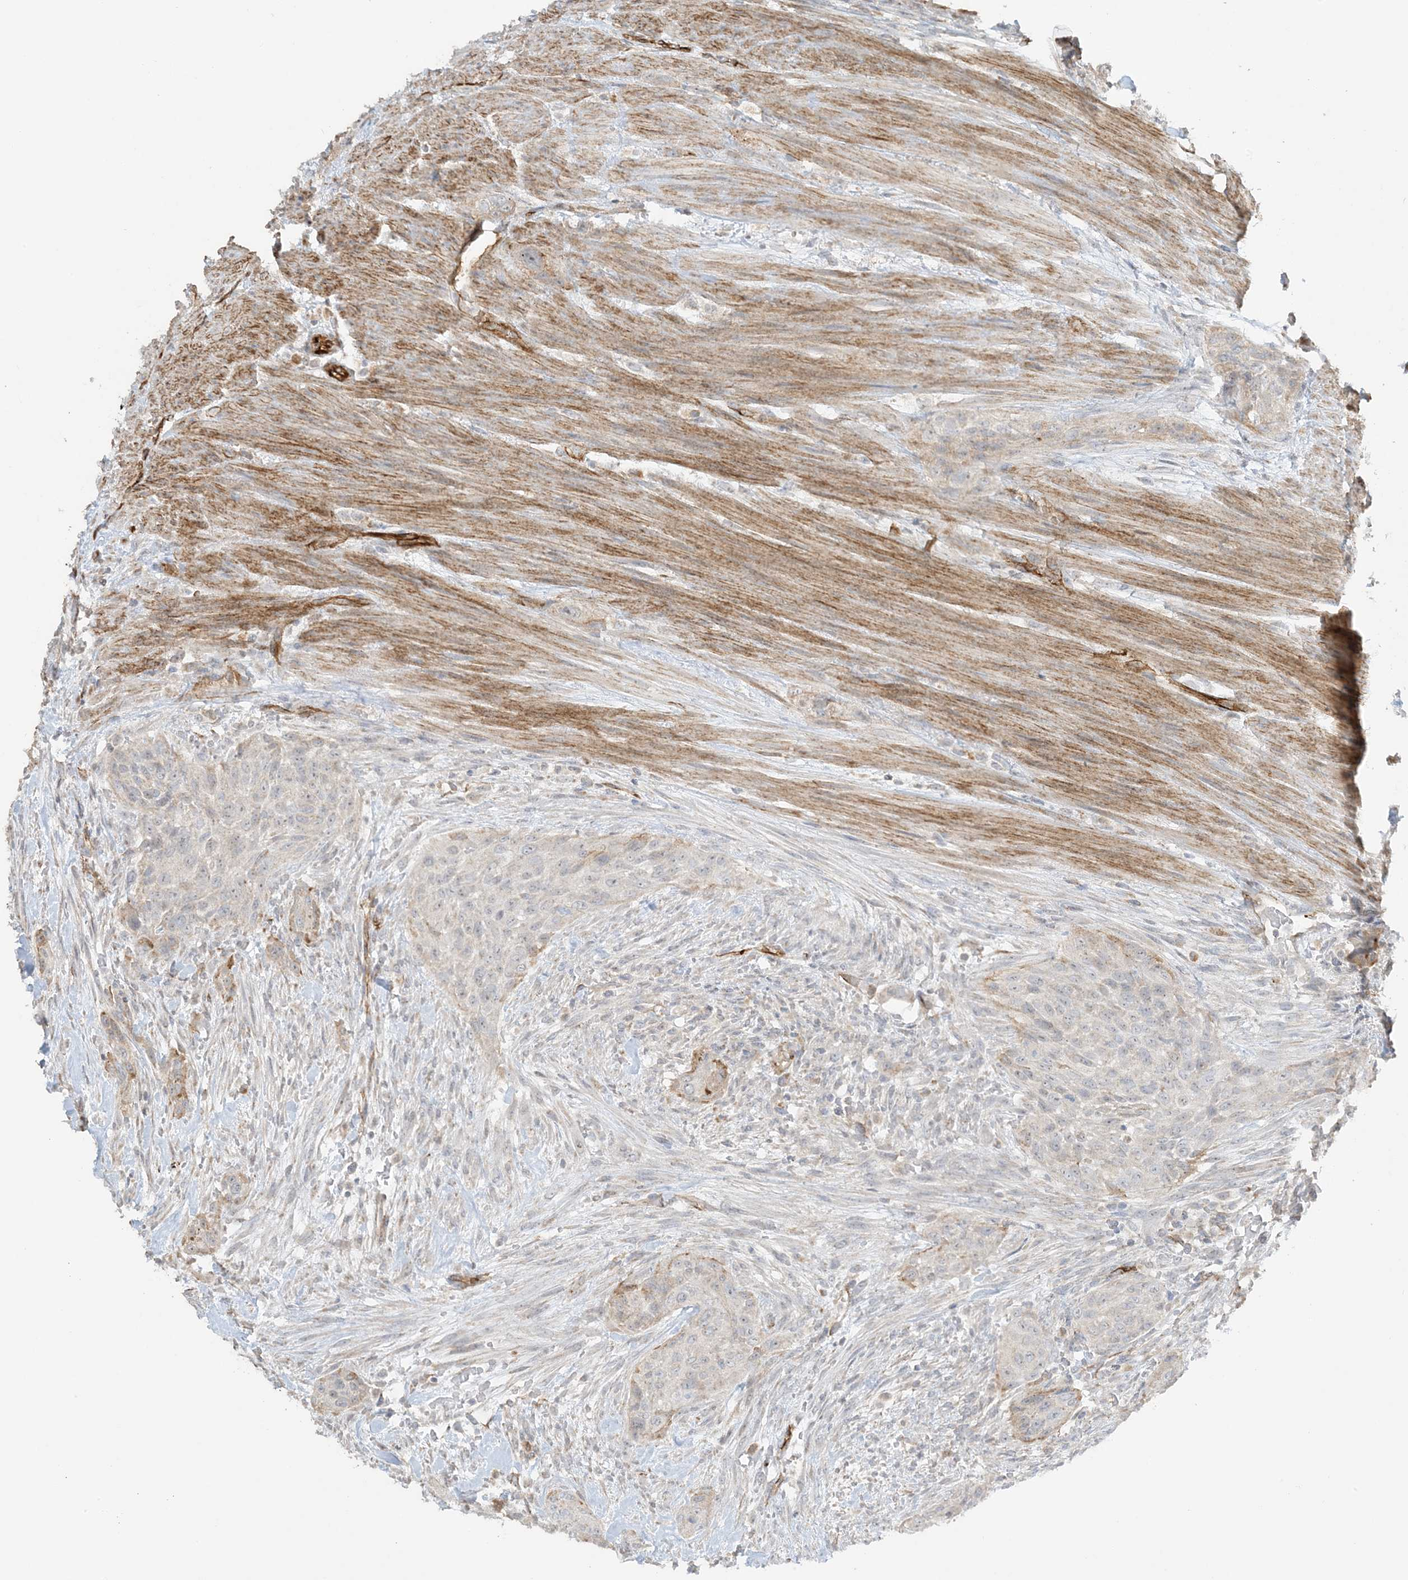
{"staining": {"intensity": "negative", "quantity": "none", "location": "none"}, "tissue": "urothelial cancer", "cell_type": "Tumor cells", "image_type": "cancer", "snomed": [{"axis": "morphology", "description": "Urothelial carcinoma, High grade"}, {"axis": "topography", "description": "Urinary bladder"}], "caption": "DAB (3,3'-diaminobenzidine) immunohistochemical staining of human urothelial carcinoma (high-grade) demonstrates no significant expression in tumor cells.", "gene": "AGA", "patient": {"sex": "male", "age": 35}}